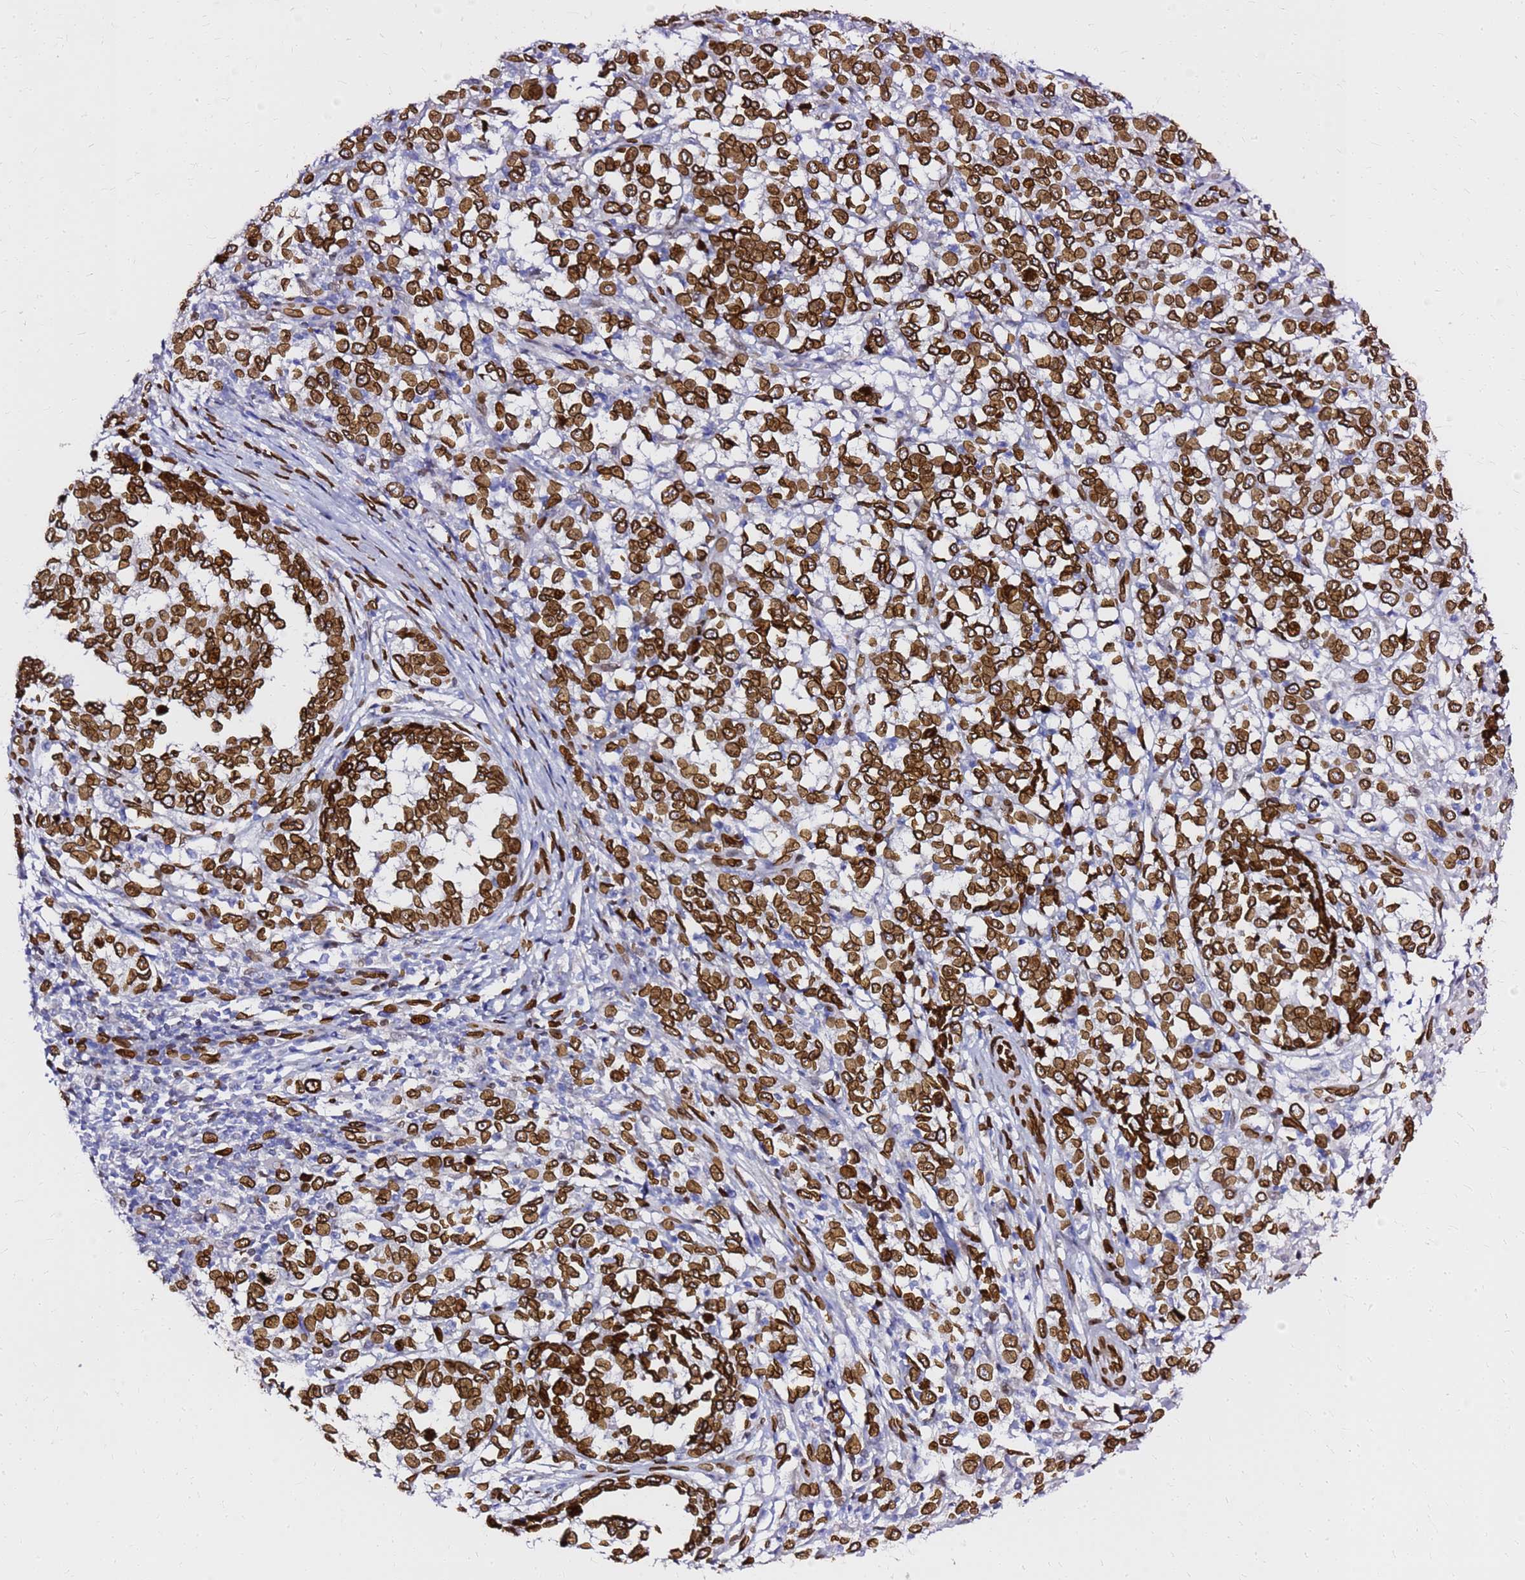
{"staining": {"intensity": "strong", "quantity": ">75%", "location": "cytoplasmic/membranous,nuclear"}, "tissue": "melanoma", "cell_type": "Tumor cells", "image_type": "cancer", "snomed": [{"axis": "morphology", "description": "Malignant melanoma, NOS"}, {"axis": "topography", "description": "Skin"}], "caption": "Immunohistochemical staining of human melanoma displays high levels of strong cytoplasmic/membranous and nuclear expression in about >75% of tumor cells. (Brightfield microscopy of DAB IHC at high magnification).", "gene": "C6orf141", "patient": {"sex": "female", "age": 72}}